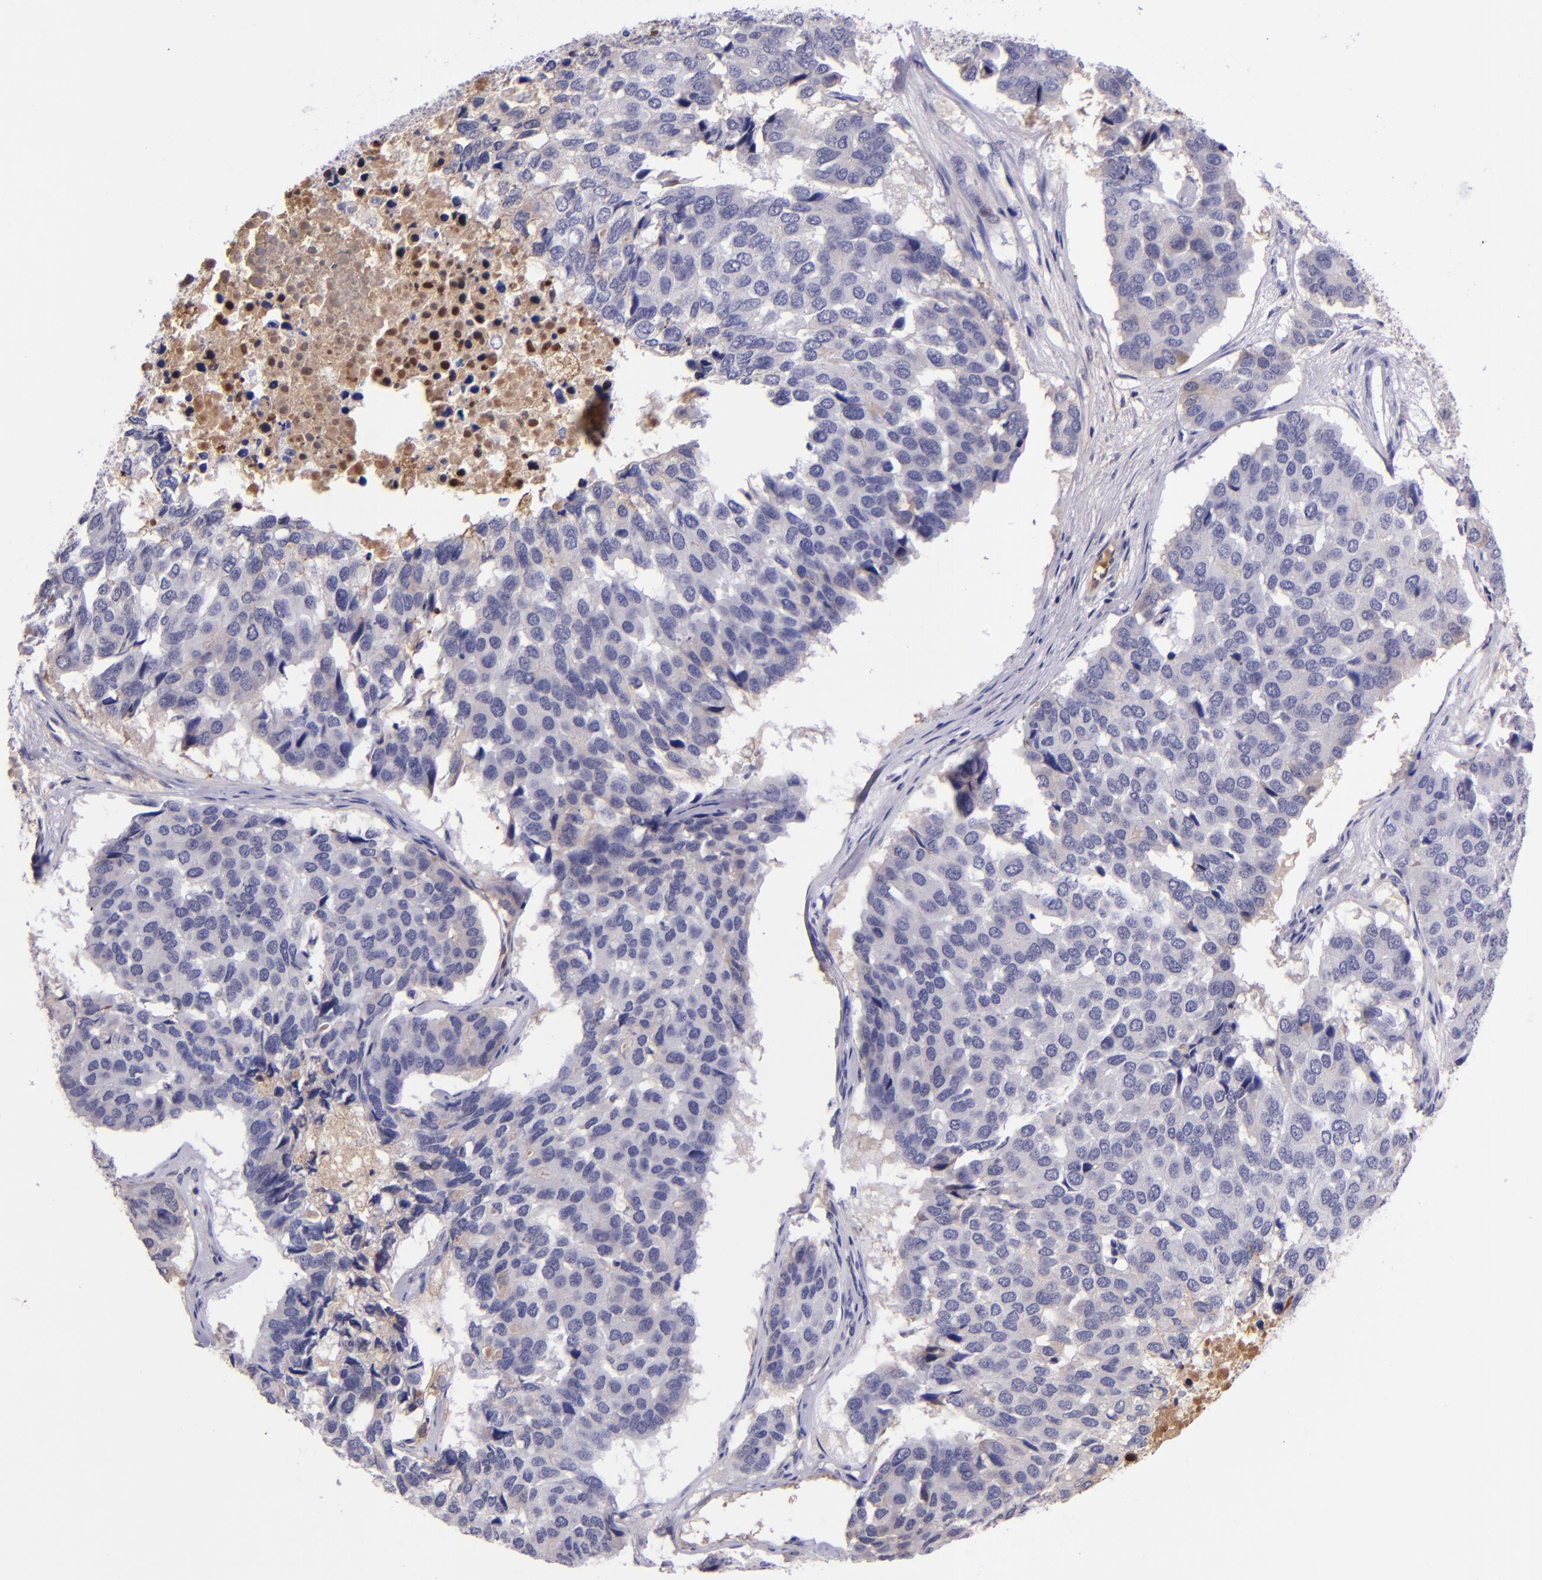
{"staining": {"intensity": "negative", "quantity": "none", "location": "none"}, "tissue": "pancreatic cancer", "cell_type": "Tumor cells", "image_type": "cancer", "snomed": [{"axis": "morphology", "description": "Adenocarcinoma, NOS"}, {"axis": "topography", "description": "Pancreas"}], "caption": "Immunohistochemistry (IHC) of human adenocarcinoma (pancreatic) reveals no expression in tumor cells.", "gene": "KNG1", "patient": {"sex": "male", "age": 50}}